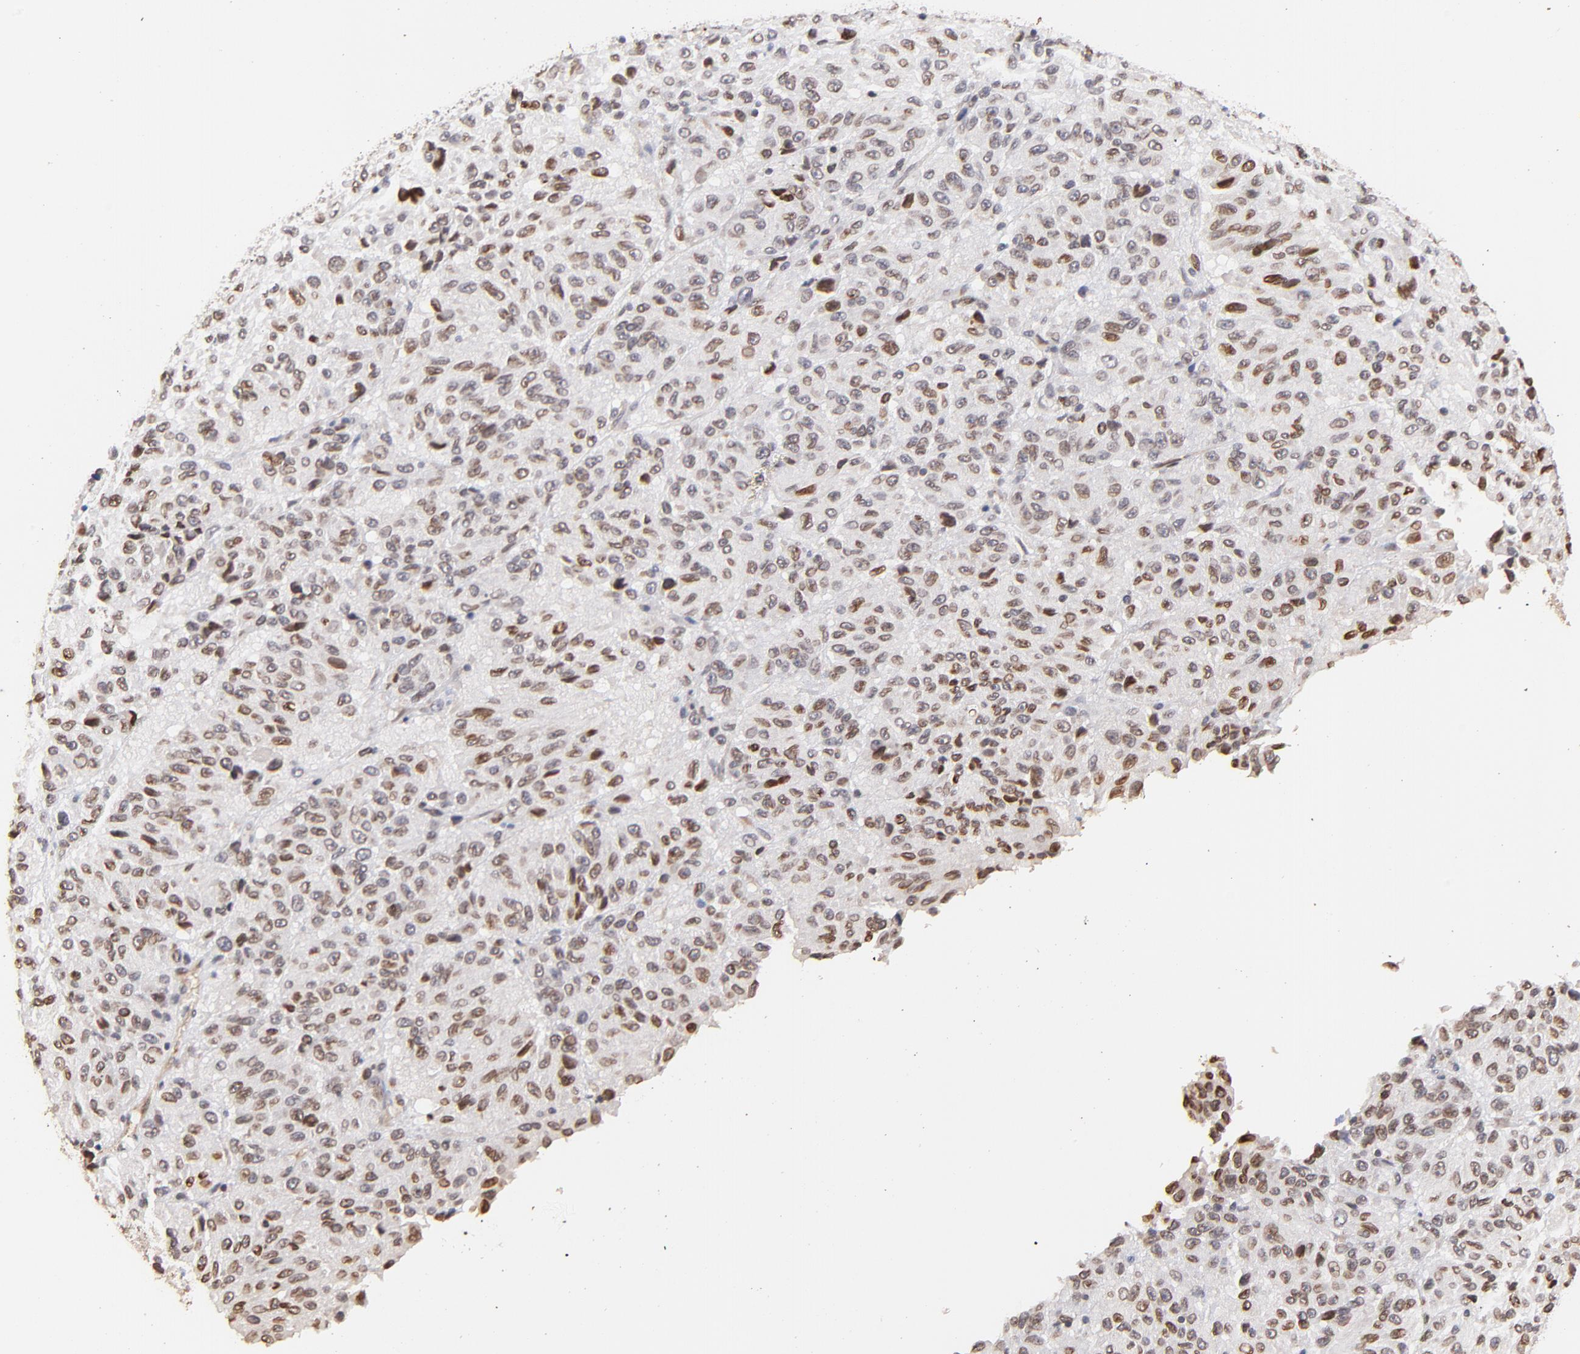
{"staining": {"intensity": "weak", "quantity": "25%-75%", "location": "cytoplasmic/membranous,nuclear"}, "tissue": "melanoma", "cell_type": "Tumor cells", "image_type": "cancer", "snomed": [{"axis": "morphology", "description": "Malignant melanoma, Metastatic site"}, {"axis": "topography", "description": "Lung"}], "caption": "A photomicrograph of melanoma stained for a protein exhibits weak cytoplasmic/membranous and nuclear brown staining in tumor cells.", "gene": "ZFP92", "patient": {"sex": "male", "age": 64}}